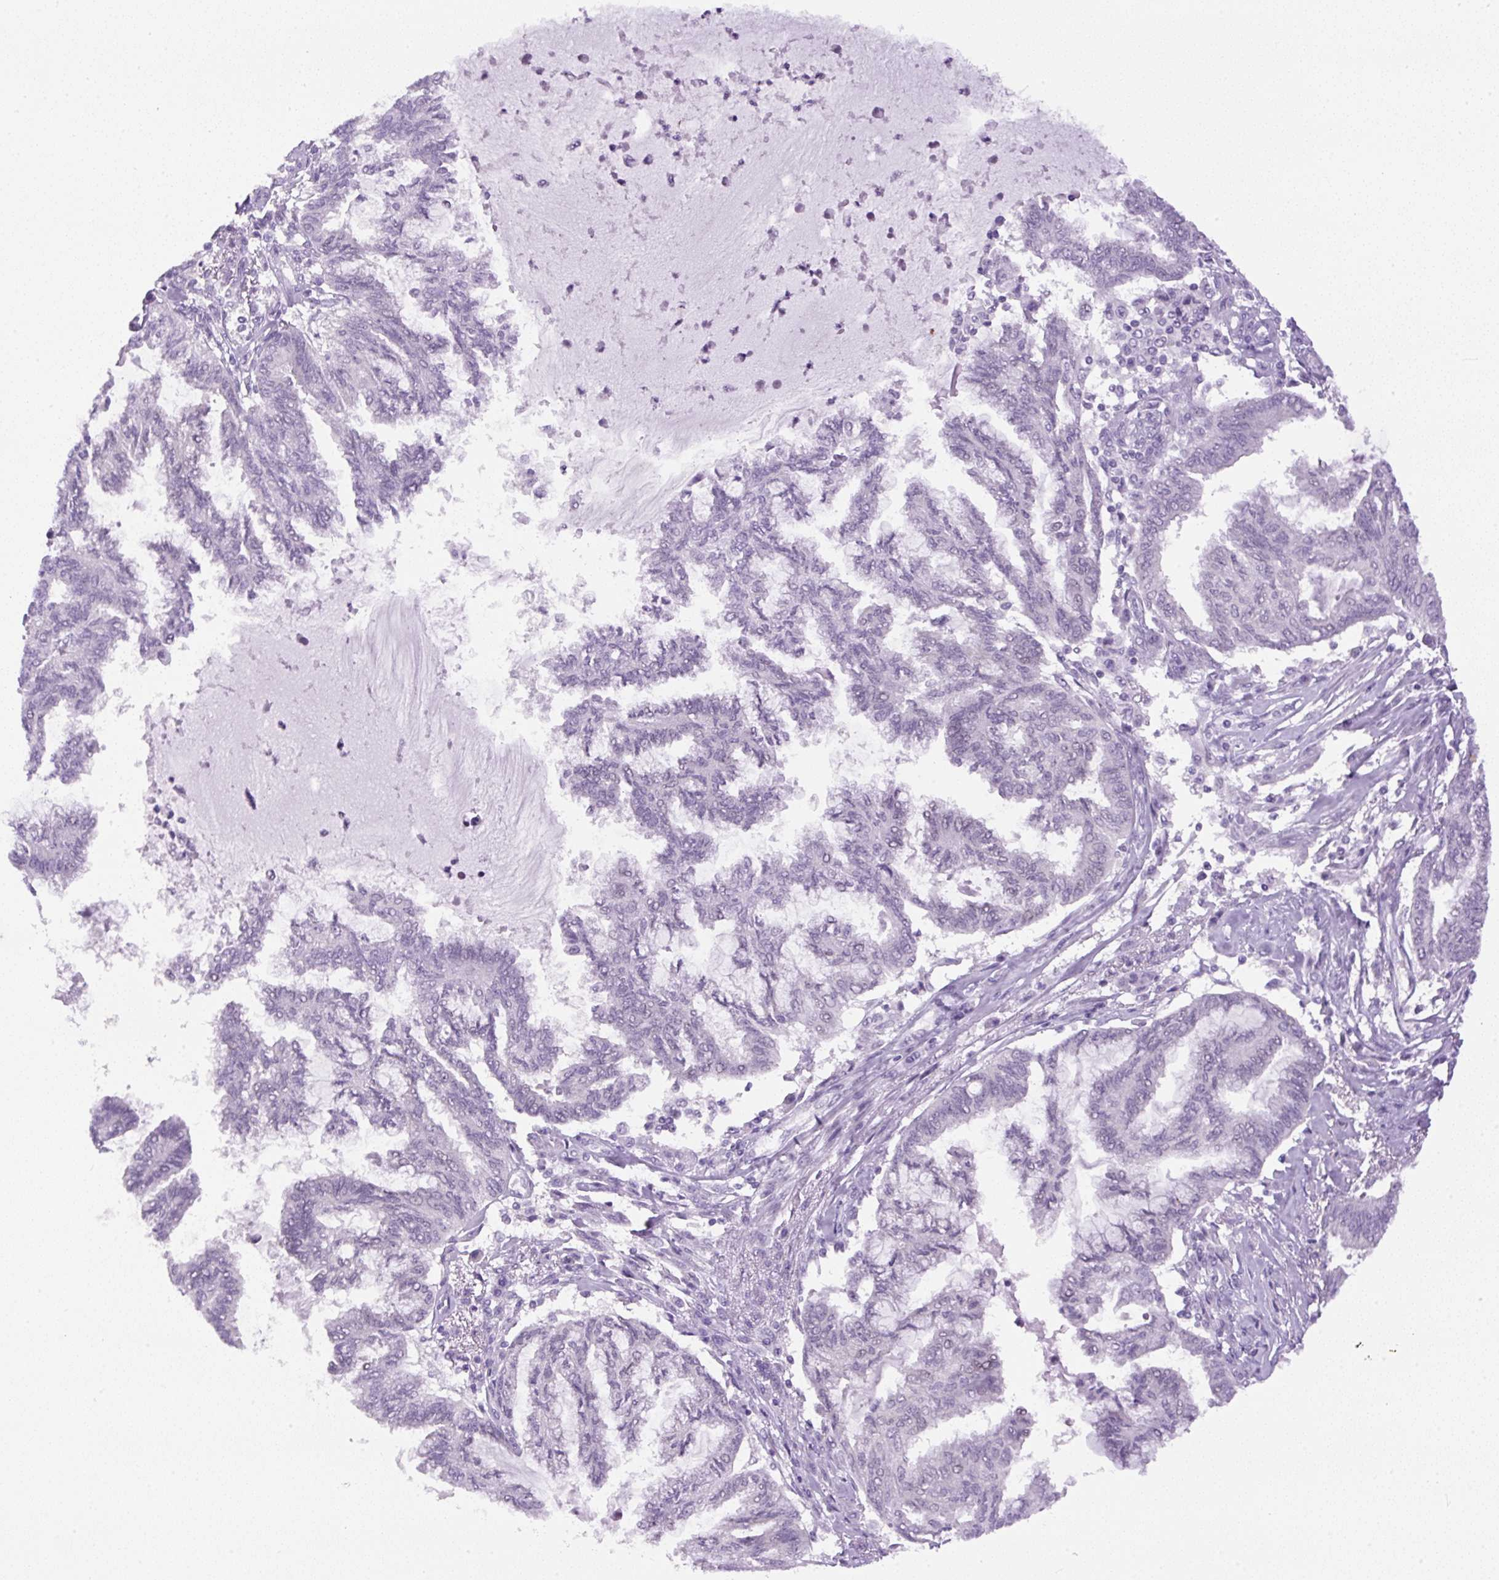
{"staining": {"intensity": "negative", "quantity": "none", "location": "none"}, "tissue": "endometrial cancer", "cell_type": "Tumor cells", "image_type": "cancer", "snomed": [{"axis": "morphology", "description": "Adenocarcinoma, NOS"}, {"axis": "topography", "description": "Endometrium"}], "caption": "This is a image of IHC staining of adenocarcinoma (endometrial), which shows no staining in tumor cells.", "gene": "RHBDD2", "patient": {"sex": "female", "age": 86}}